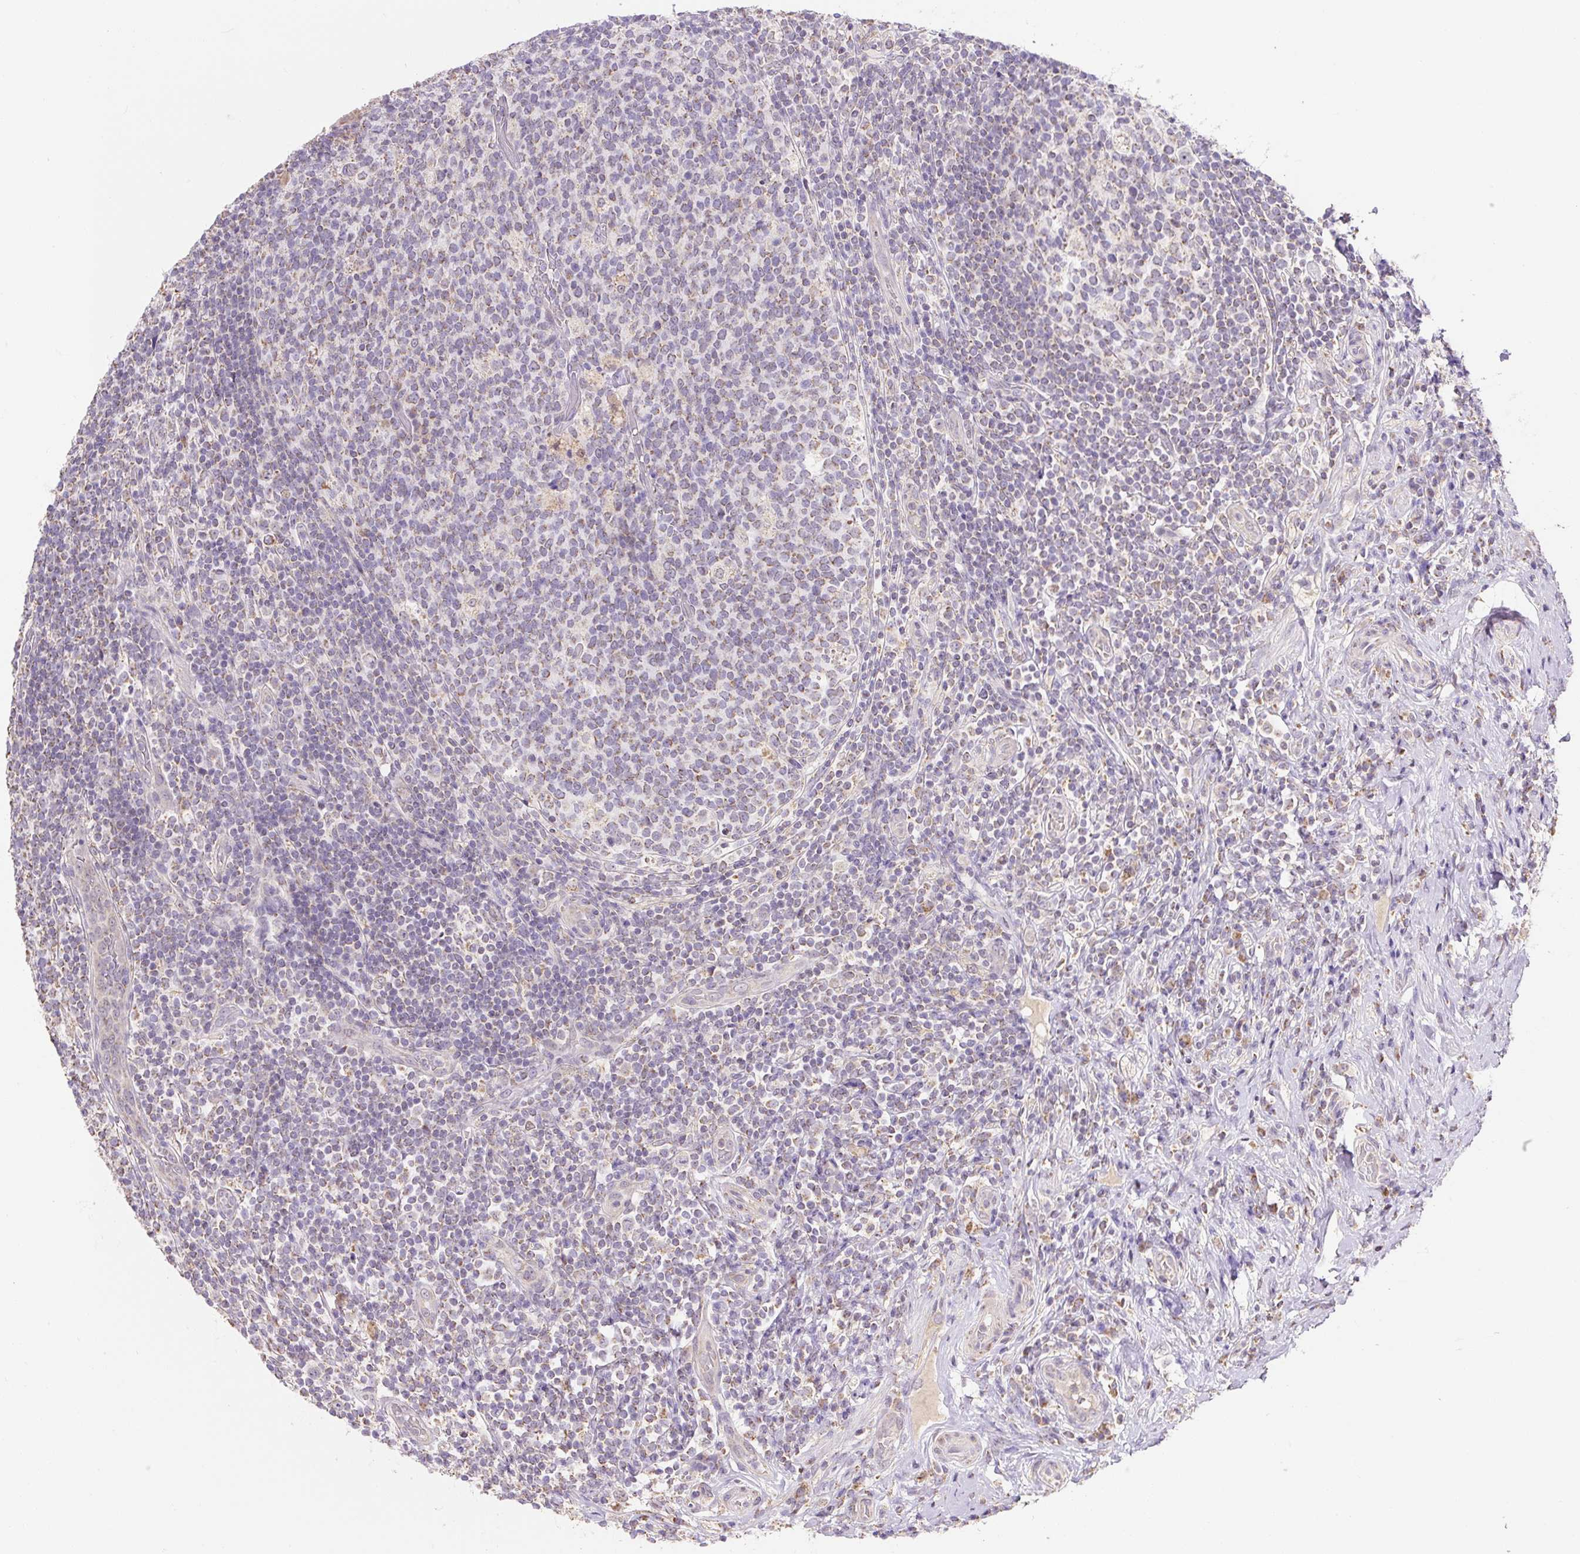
{"staining": {"intensity": "moderate", "quantity": ">75%", "location": "cytoplasmic/membranous"}, "tissue": "appendix", "cell_type": "Glandular cells", "image_type": "normal", "snomed": [{"axis": "morphology", "description": "Normal tissue, NOS"}, {"axis": "topography", "description": "Appendix"}], "caption": "Immunohistochemistry histopathology image of normal appendix: appendix stained using immunohistochemistry exhibits medium levels of moderate protein expression localized specifically in the cytoplasmic/membranous of glandular cells, appearing as a cytoplasmic/membranous brown color.", "gene": "MFSD9", "patient": {"sex": "female", "age": 43}}